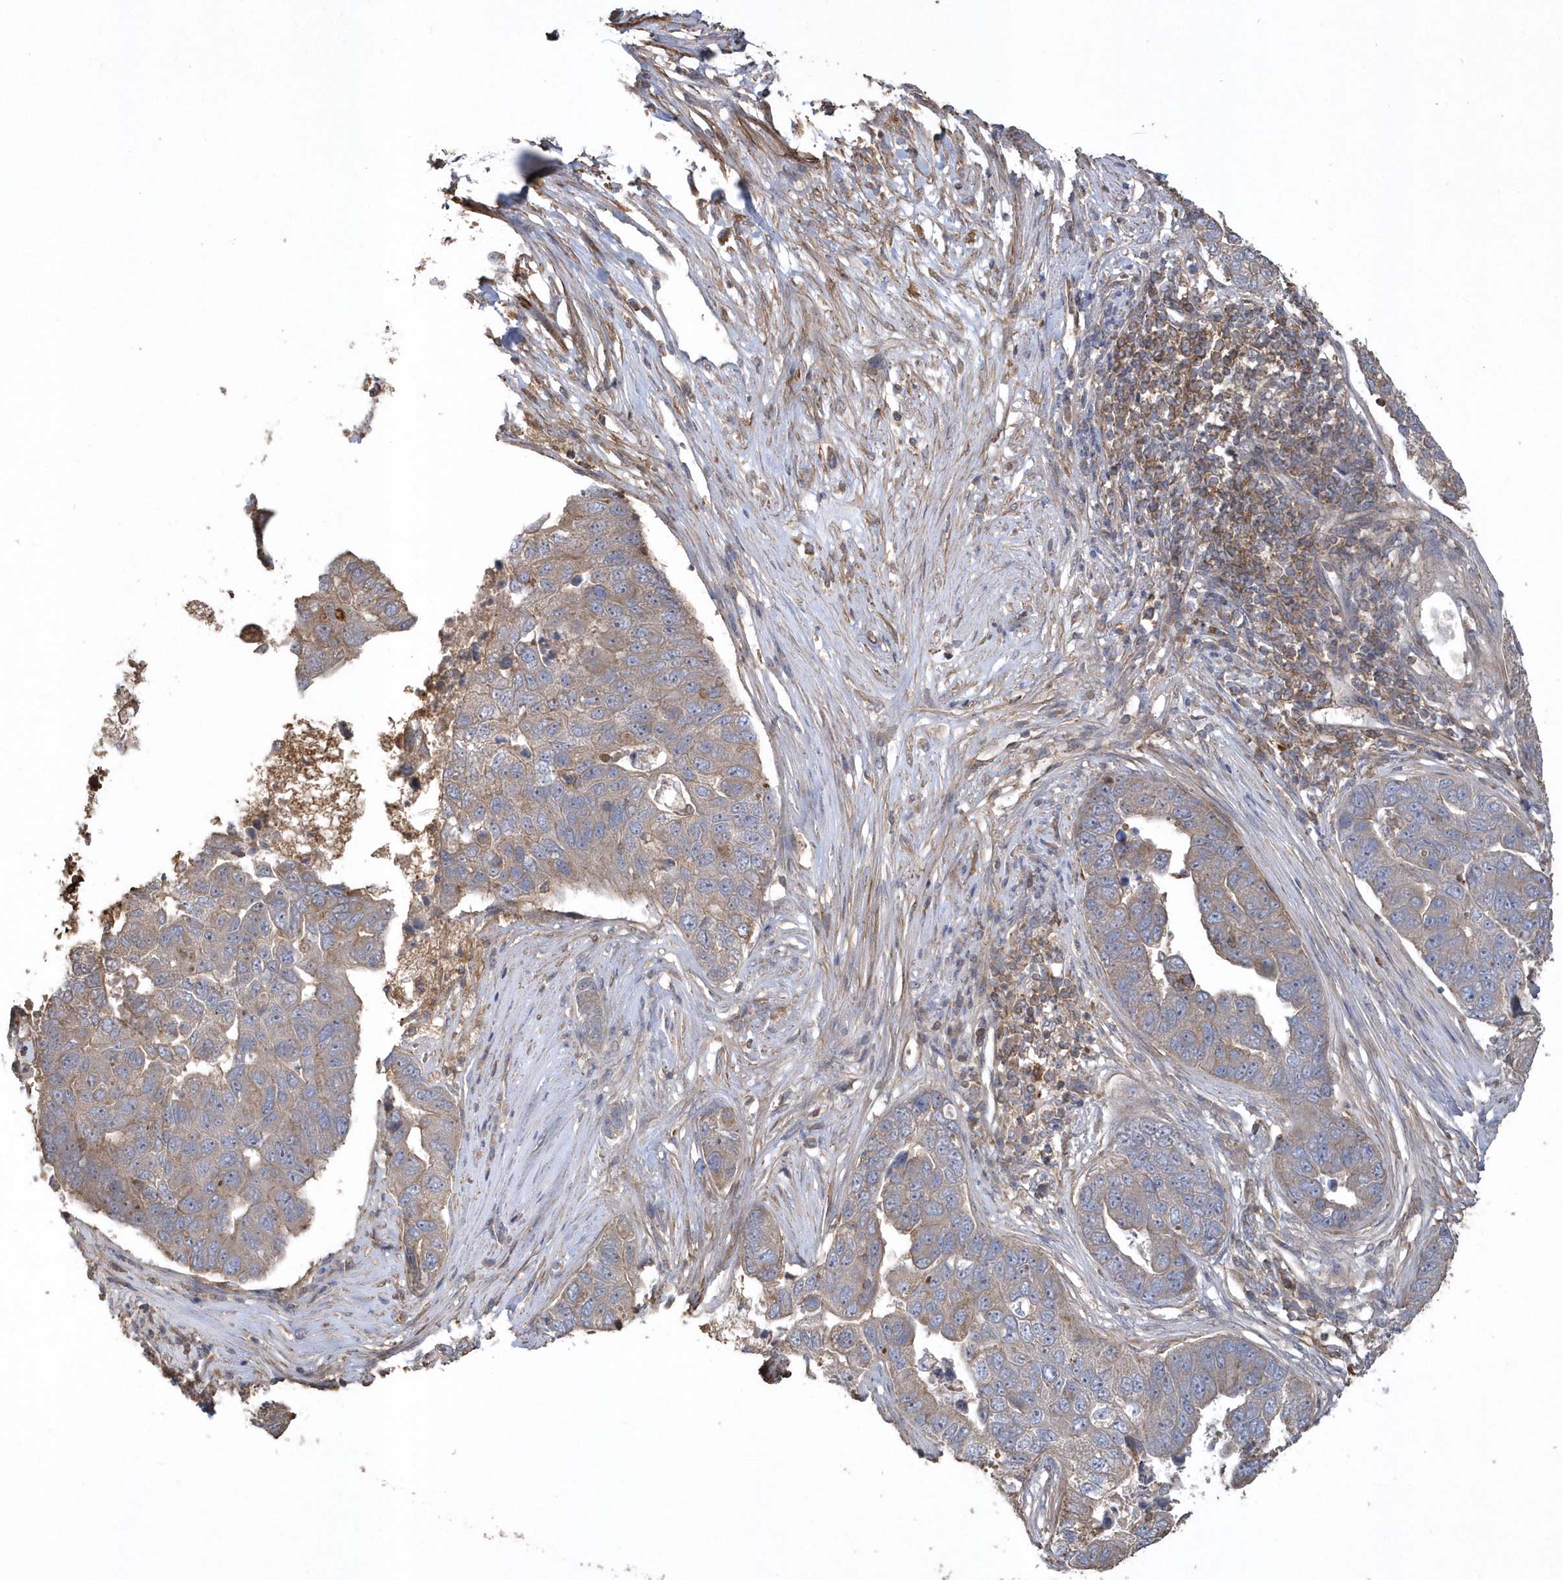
{"staining": {"intensity": "weak", "quantity": ">75%", "location": "cytoplasmic/membranous"}, "tissue": "pancreatic cancer", "cell_type": "Tumor cells", "image_type": "cancer", "snomed": [{"axis": "morphology", "description": "Adenocarcinoma, NOS"}, {"axis": "topography", "description": "Pancreas"}], "caption": "A high-resolution image shows IHC staining of adenocarcinoma (pancreatic), which demonstrates weak cytoplasmic/membranous expression in approximately >75% of tumor cells.", "gene": "SENP8", "patient": {"sex": "female", "age": 61}}